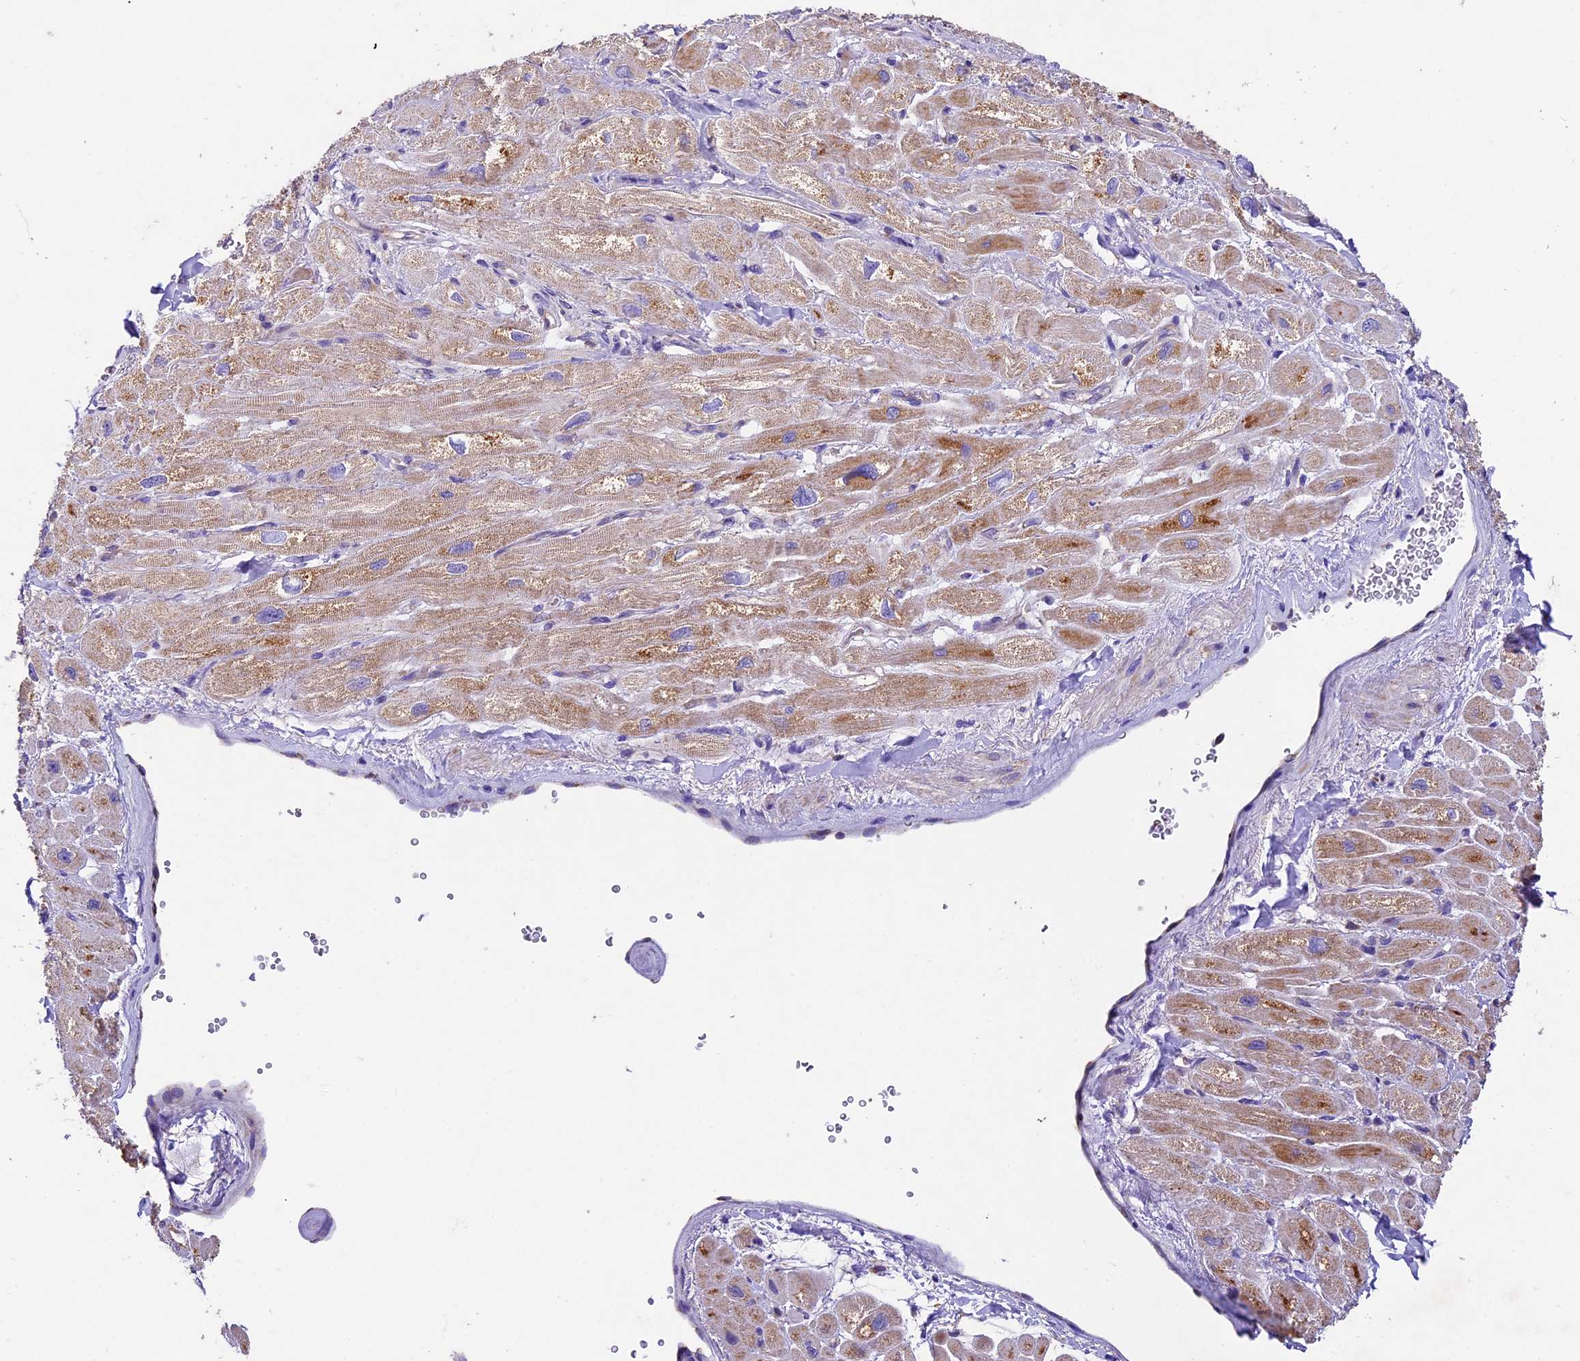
{"staining": {"intensity": "strong", "quantity": "25%-75%", "location": "cytoplasmic/membranous"}, "tissue": "heart muscle", "cell_type": "Cardiomyocytes", "image_type": "normal", "snomed": [{"axis": "morphology", "description": "Normal tissue, NOS"}, {"axis": "topography", "description": "Heart"}], "caption": "An immunohistochemistry image of unremarkable tissue is shown. Protein staining in brown labels strong cytoplasmic/membranous positivity in heart muscle within cardiomyocytes. Nuclei are stained in blue.", "gene": "PMPCB", "patient": {"sex": "male", "age": 65}}